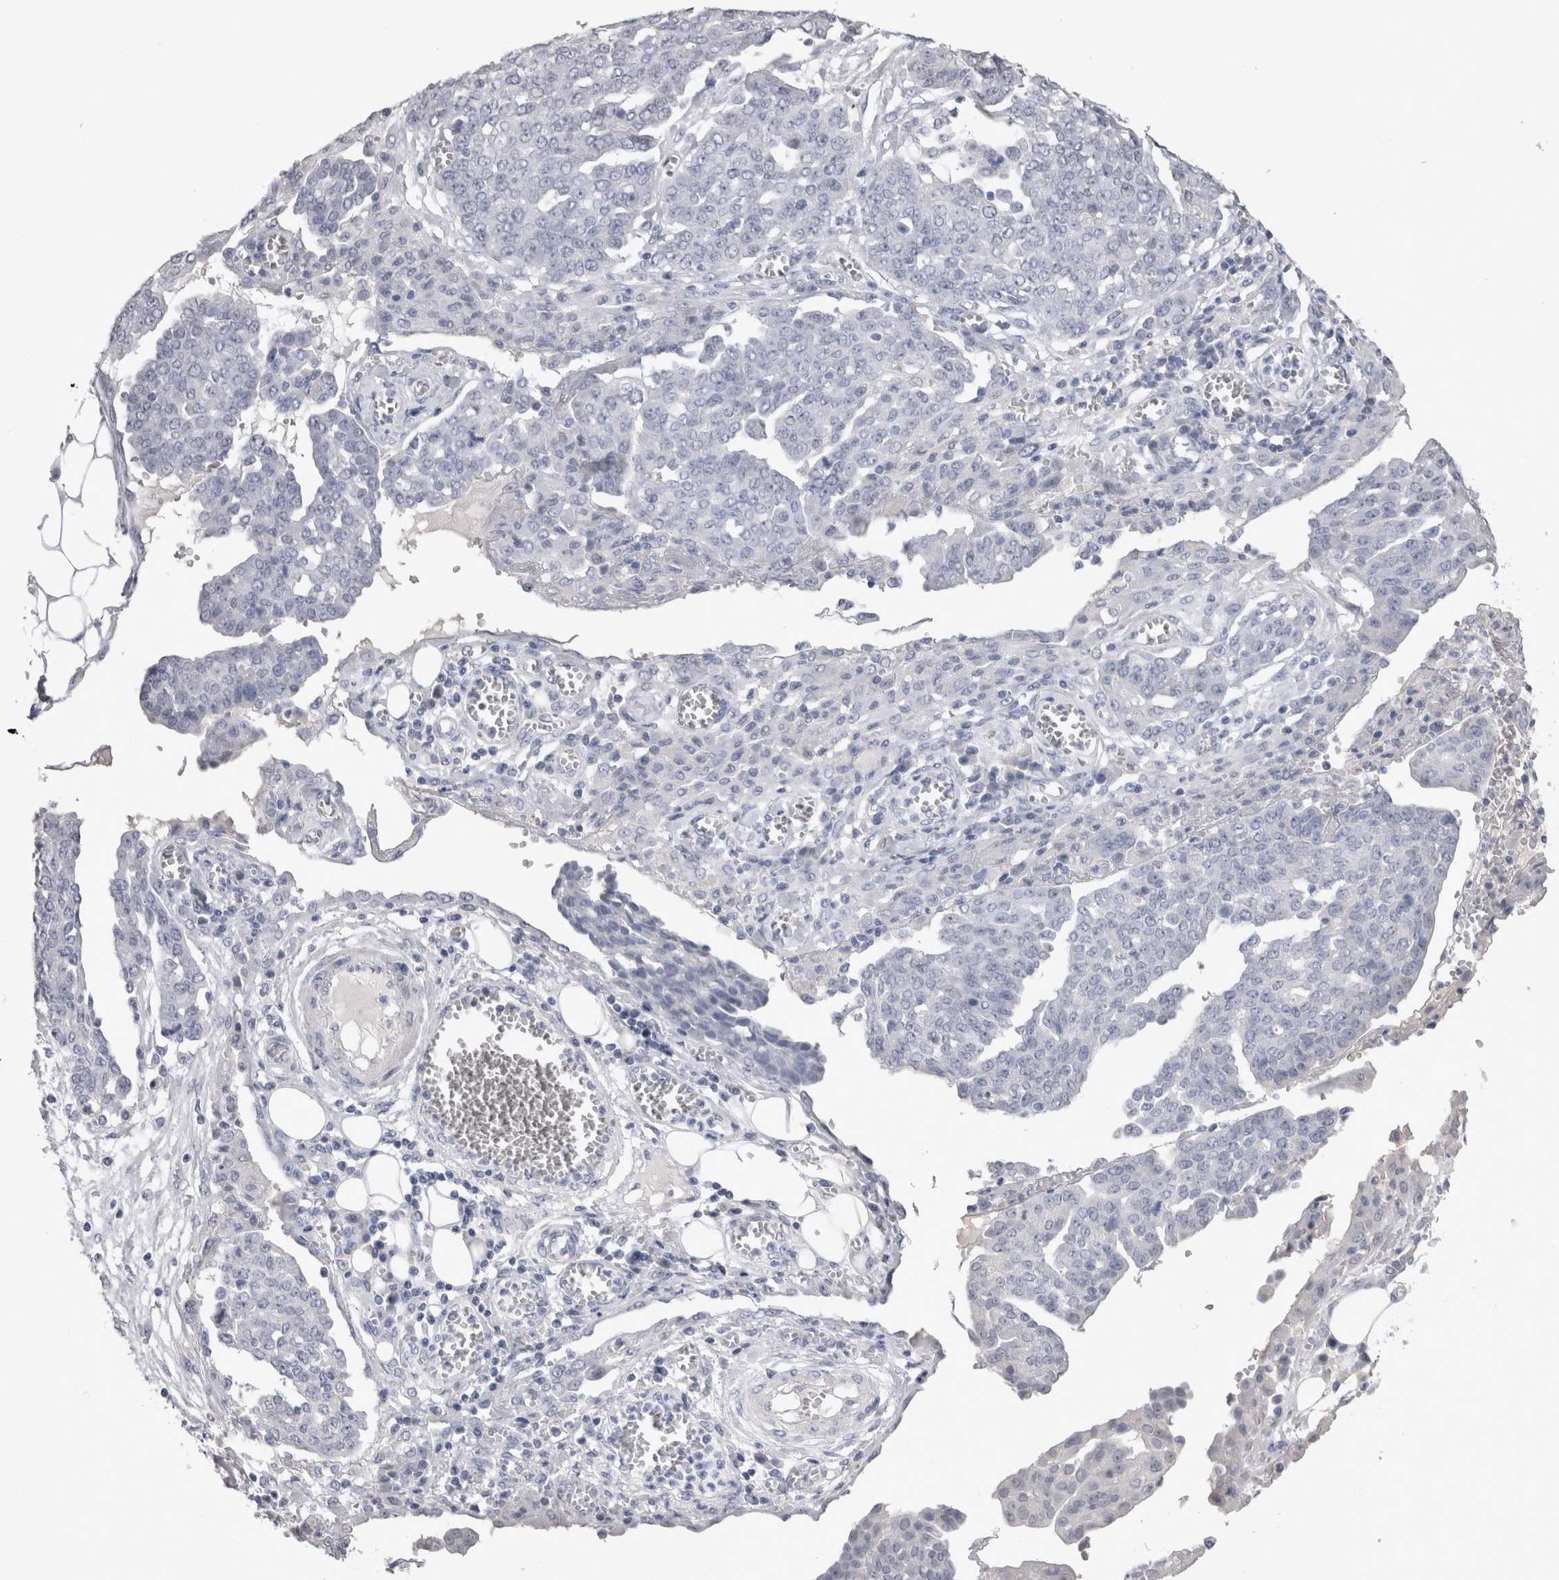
{"staining": {"intensity": "negative", "quantity": "none", "location": "none"}, "tissue": "ovarian cancer", "cell_type": "Tumor cells", "image_type": "cancer", "snomed": [{"axis": "morphology", "description": "Cystadenocarcinoma, serous, NOS"}, {"axis": "topography", "description": "Soft tissue"}, {"axis": "topography", "description": "Ovary"}], "caption": "A photomicrograph of serous cystadenocarcinoma (ovarian) stained for a protein shows no brown staining in tumor cells.", "gene": "ADAM2", "patient": {"sex": "female", "age": 57}}